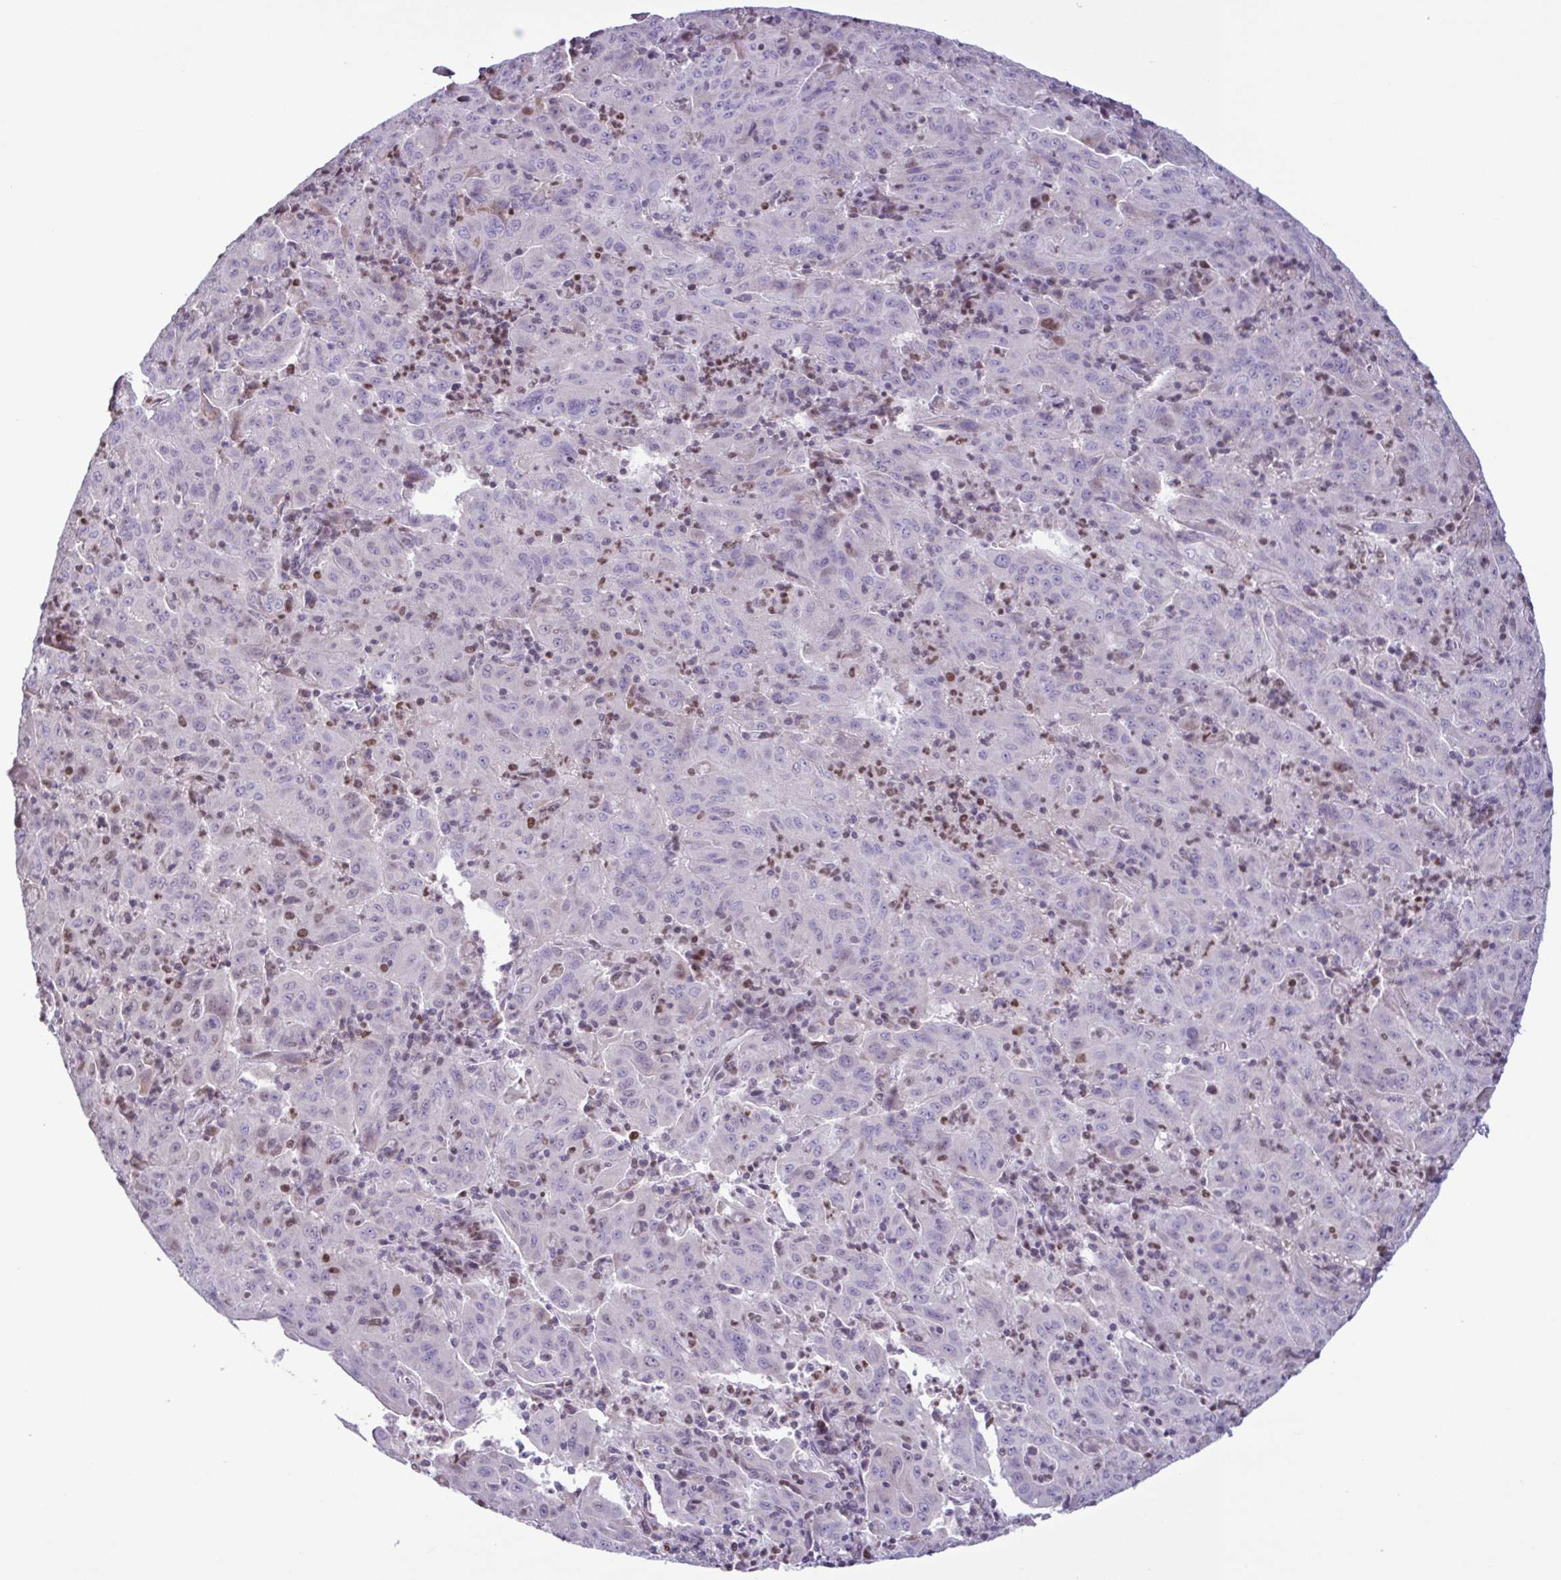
{"staining": {"intensity": "negative", "quantity": "none", "location": "none"}, "tissue": "pancreatic cancer", "cell_type": "Tumor cells", "image_type": "cancer", "snomed": [{"axis": "morphology", "description": "Adenocarcinoma, NOS"}, {"axis": "topography", "description": "Pancreas"}], "caption": "This photomicrograph is of adenocarcinoma (pancreatic) stained with IHC to label a protein in brown with the nuclei are counter-stained blue. There is no staining in tumor cells.", "gene": "IRF1", "patient": {"sex": "male", "age": 63}}